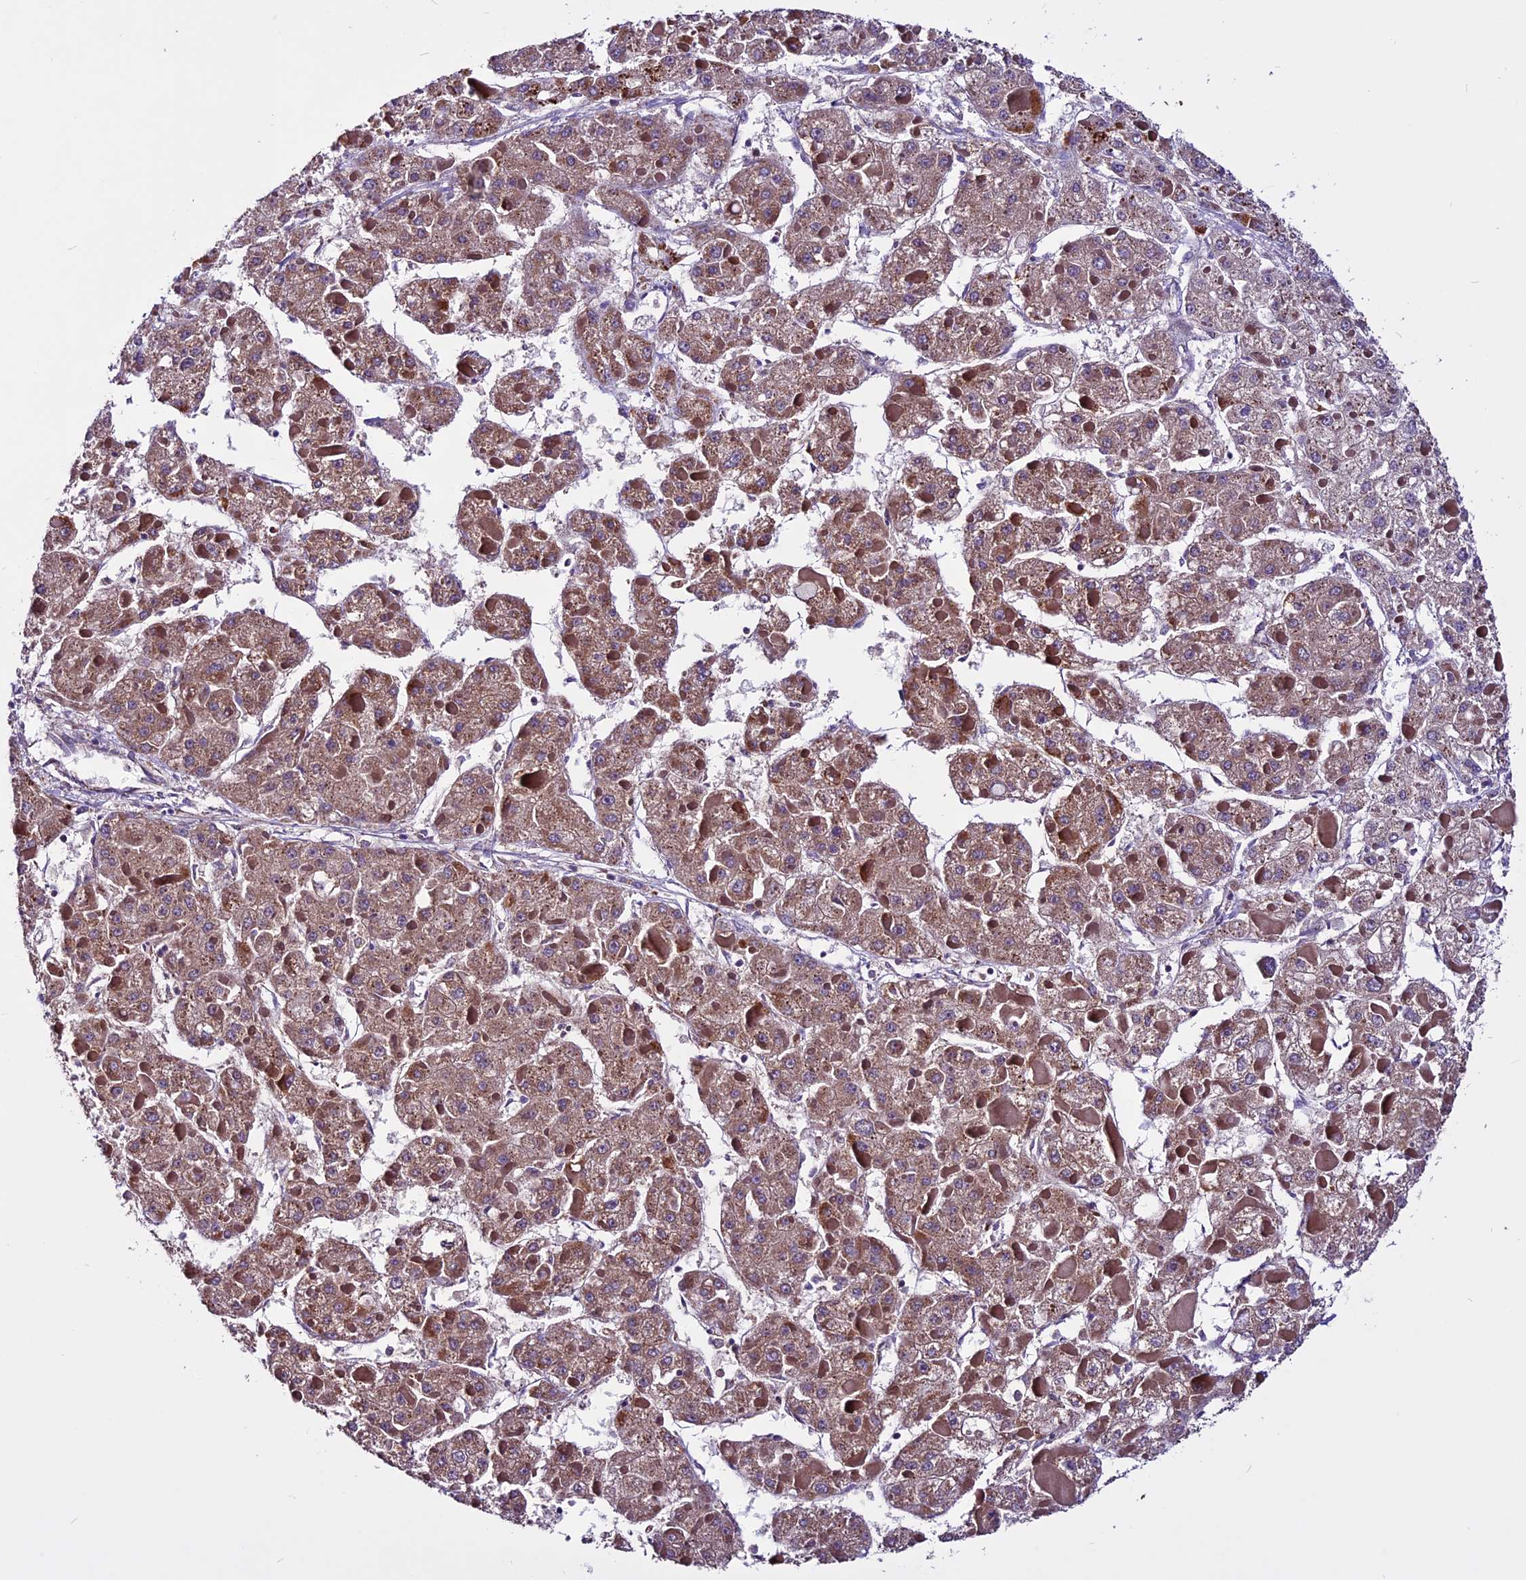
{"staining": {"intensity": "moderate", "quantity": ">75%", "location": "cytoplasmic/membranous"}, "tissue": "liver cancer", "cell_type": "Tumor cells", "image_type": "cancer", "snomed": [{"axis": "morphology", "description": "Carcinoma, Hepatocellular, NOS"}, {"axis": "topography", "description": "Liver"}], "caption": "DAB immunohistochemical staining of human liver cancer (hepatocellular carcinoma) shows moderate cytoplasmic/membranous protein staining in approximately >75% of tumor cells. (Stains: DAB in brown, nuclei in blue, Microscopy: brightfield microscopy at high magnification).", "gene": "RINL", "patient": {"sex": "female", "age": 73}}